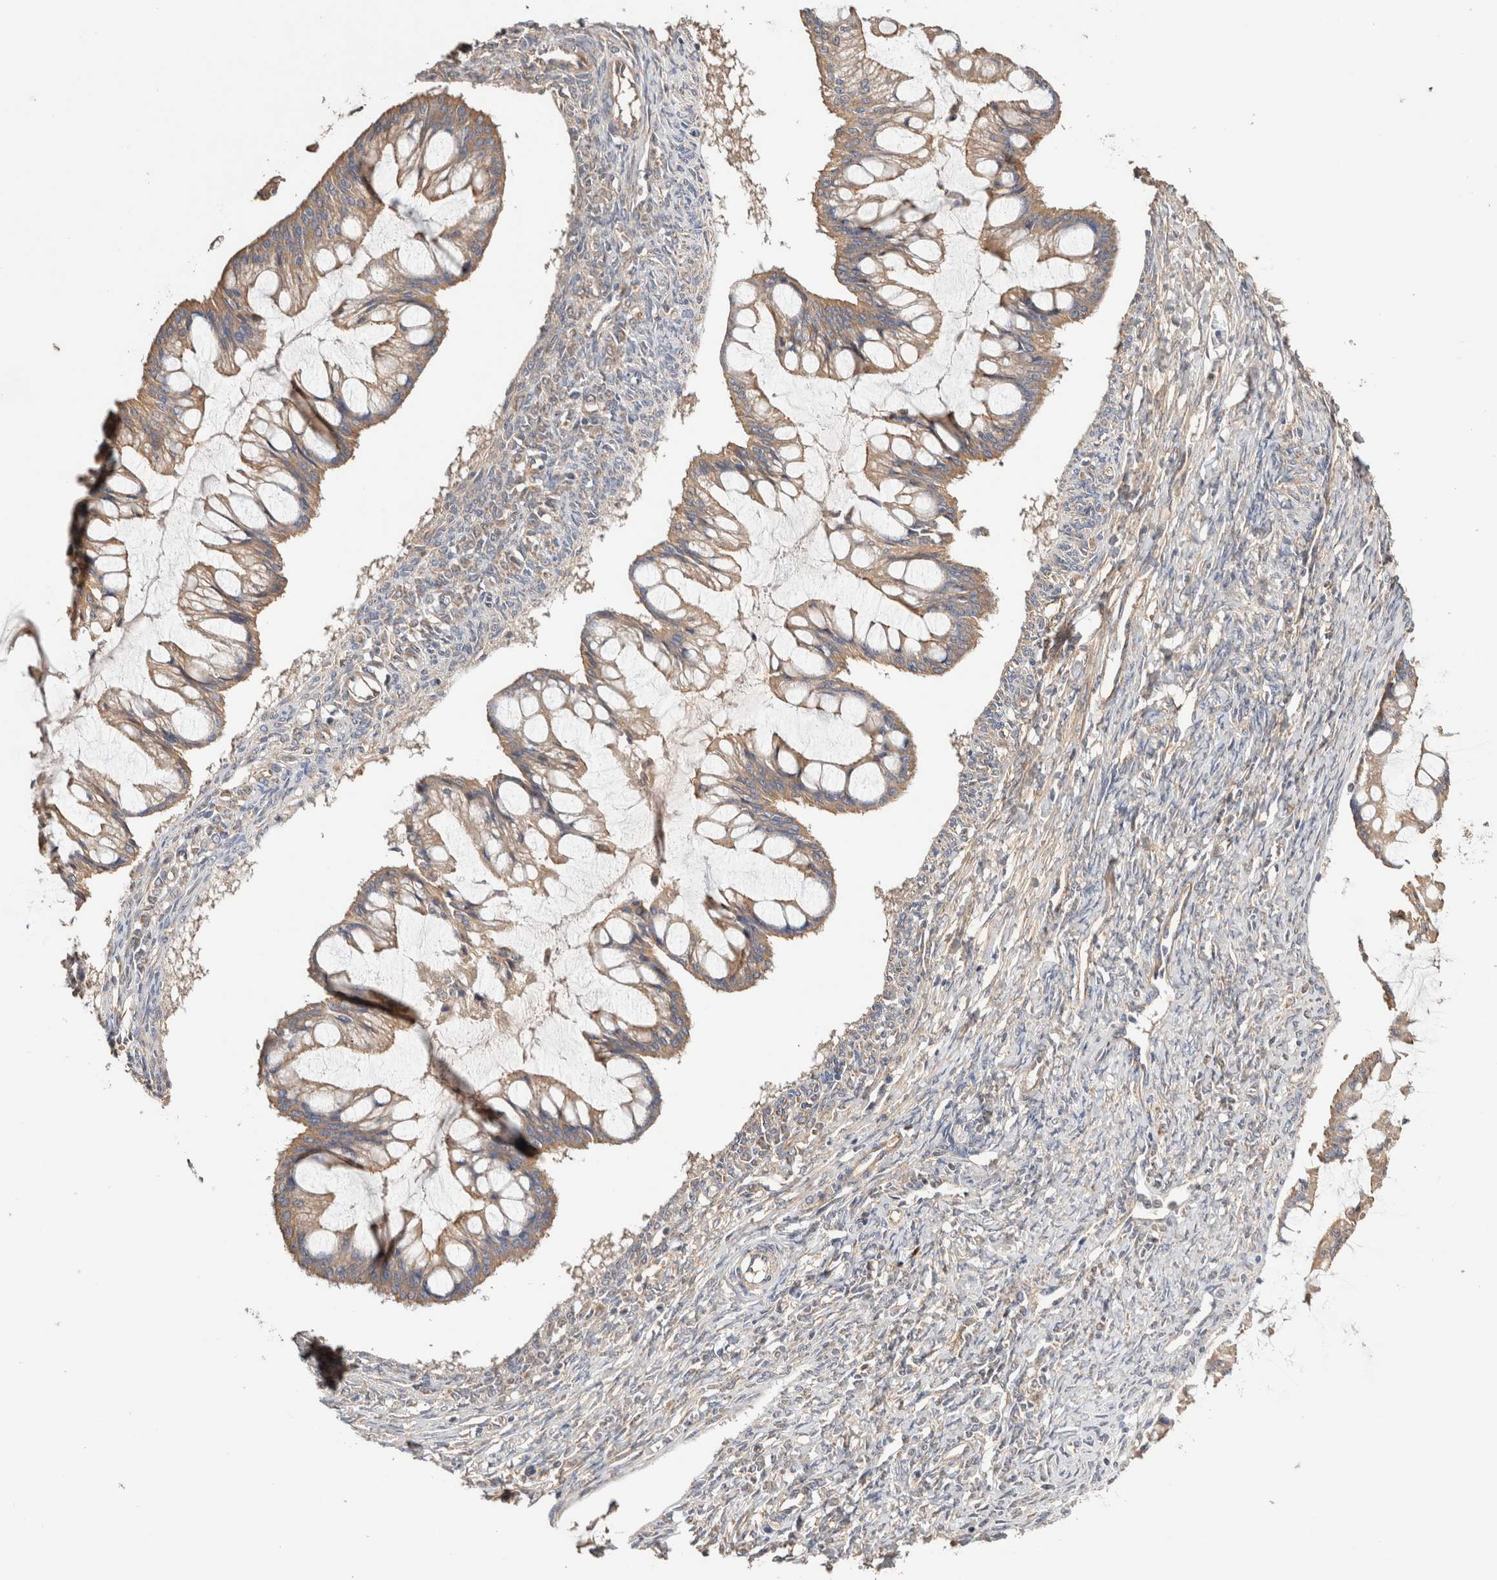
{"staining": {"intensity": "moderate", "quantity": ">75%", "location": "cytoplasmic/membranous"}, "tissue": "ovarian cancer", "cell_type": "Tumor cells", "image_type": "cancer", "snomed": [{"axis": "morphology", "description": "Cystadenocarcinoma, mucinous, NOS"}, {"axis": "topography", "description": "Ovary"}], "caption": "Ovarian cancer (mucinous cystadenocarcinoma) stained with DAB (3,3'-diaminobenzidine) immunohistochemistry reveals medium levels of moderate cytoplasmic/membranous positivity in about >75% of tumor cells.", "gene": "B3GNTL1", "patient": {"sex": "female", "age": 73}}